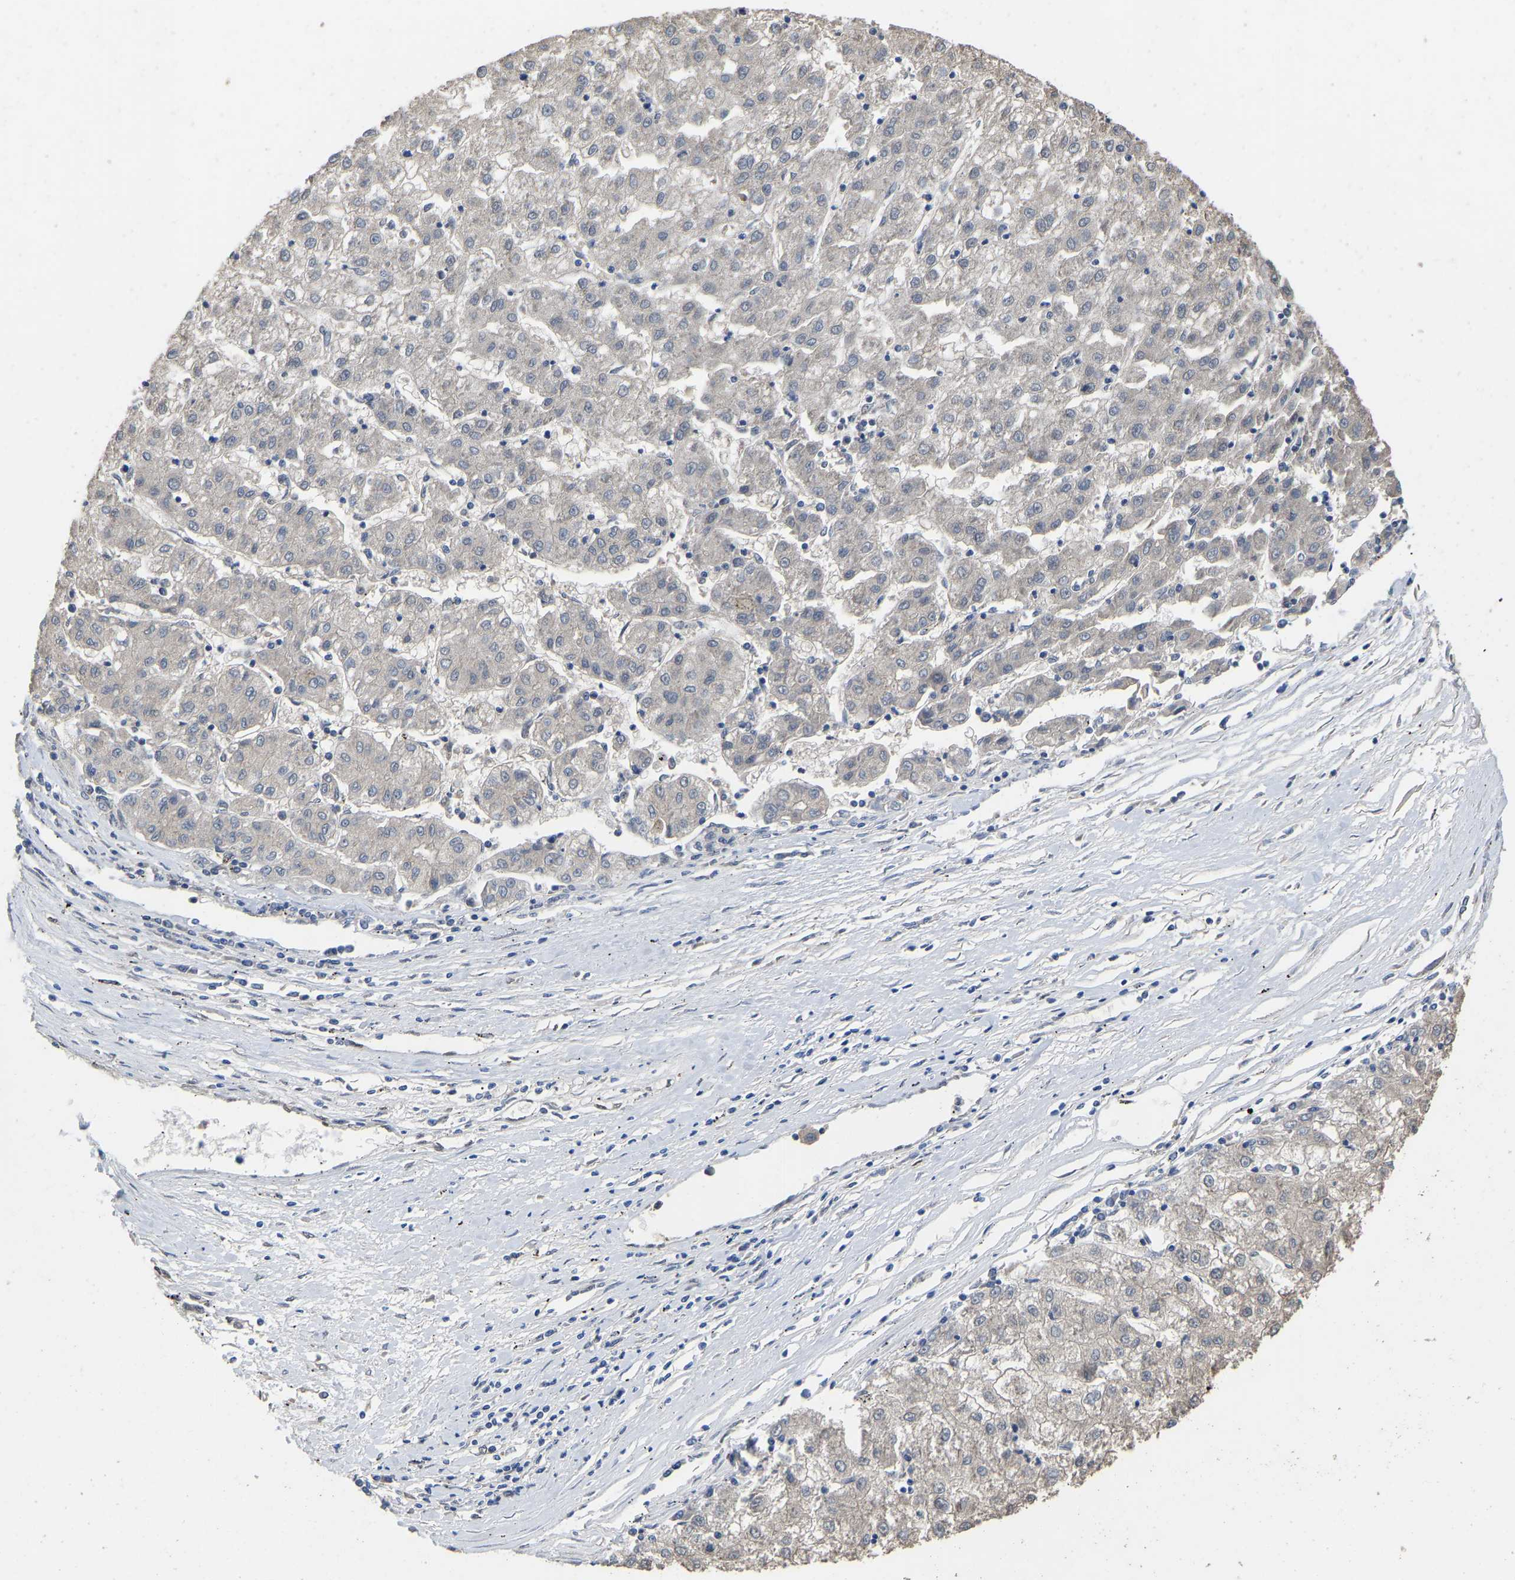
{"staining": {"intensity": "negative", "quantity": "none", "location": "none"}, "tissue": "liver cancer", "cell_type": "Tumor cells", "image_type": "cancer", "snomed": [{"axis": "morphology", "description": "Carcinoma, Hepatocellular, NOS"}, {"axis": "topography", "description": "Liver"}], "caption": "Micrograph shows no protein staining in tumor cells of hepatocellular carcinoma (liver) tissue. The staining was performed using DAB to visualize the protein expression in brown, while the nuclei were stained in blue with hematoxylin (Magnification: 20x).", "gene": "QKI", "patient": {"sex": "male", "age": 72}}